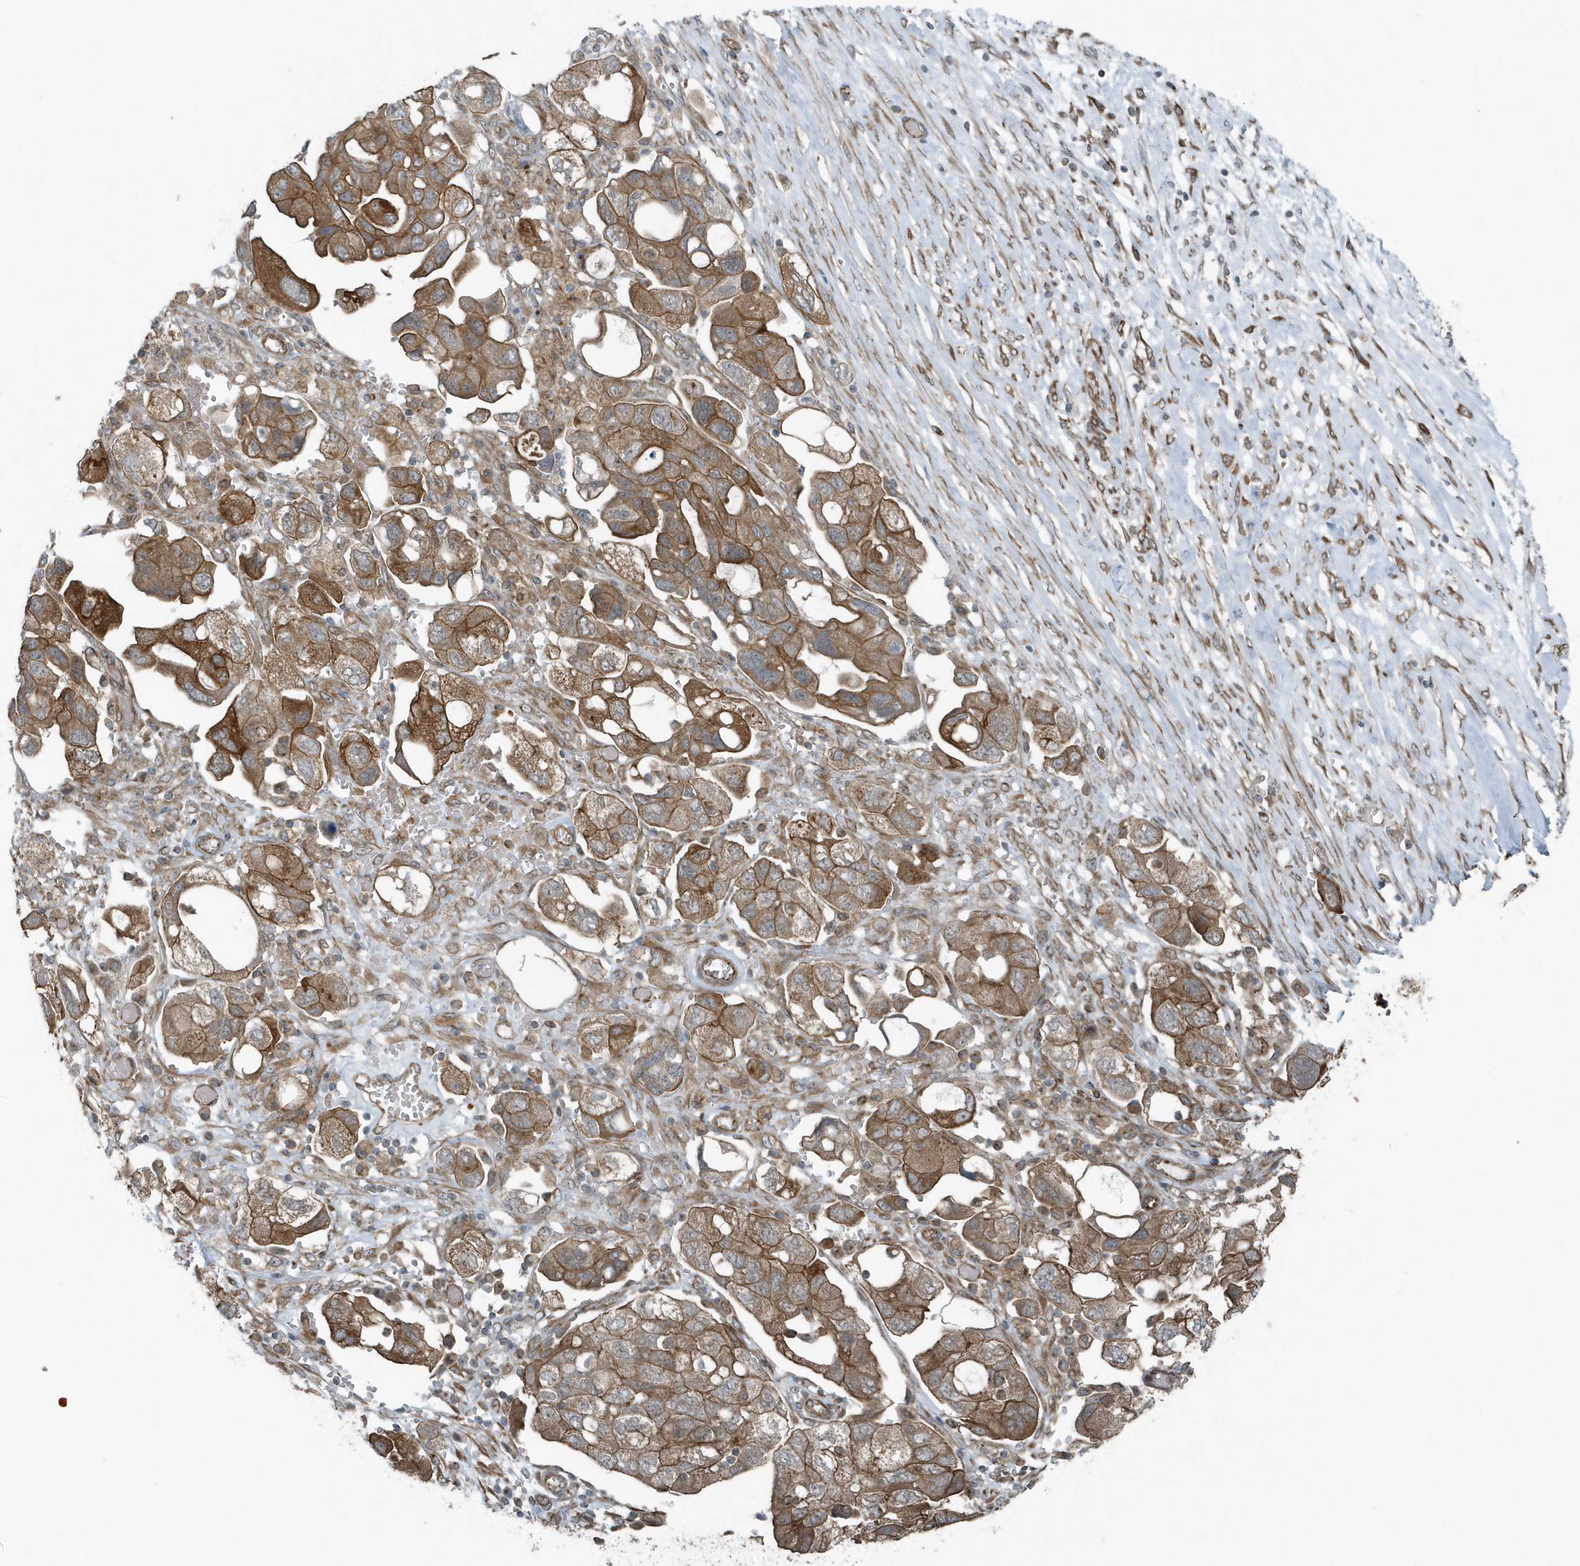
{"staining": {"intensity": "moderate", "quantity": ">75%", "location": "cytoplasmic/membranous"}, "tissue": "ovarian cancer", "cell_type": "Tumor cells", "image_type": "cancer", "snomed": [{"axis": "morphology", "description": "Carcinoma, NOS"}, {"axis": "morphology", "description": "Cystadenocarcinoma, serous, NOS"}, {"axis": "topography", "description": "Ovary"}], "caption": "Protein expression analysis of ovarian cancer displays moderate cytoplasmic/membranous positivity in about >75% of tumor cells.", "gene": "GCC2", "patient": {"sex": "female", "age": 69}}